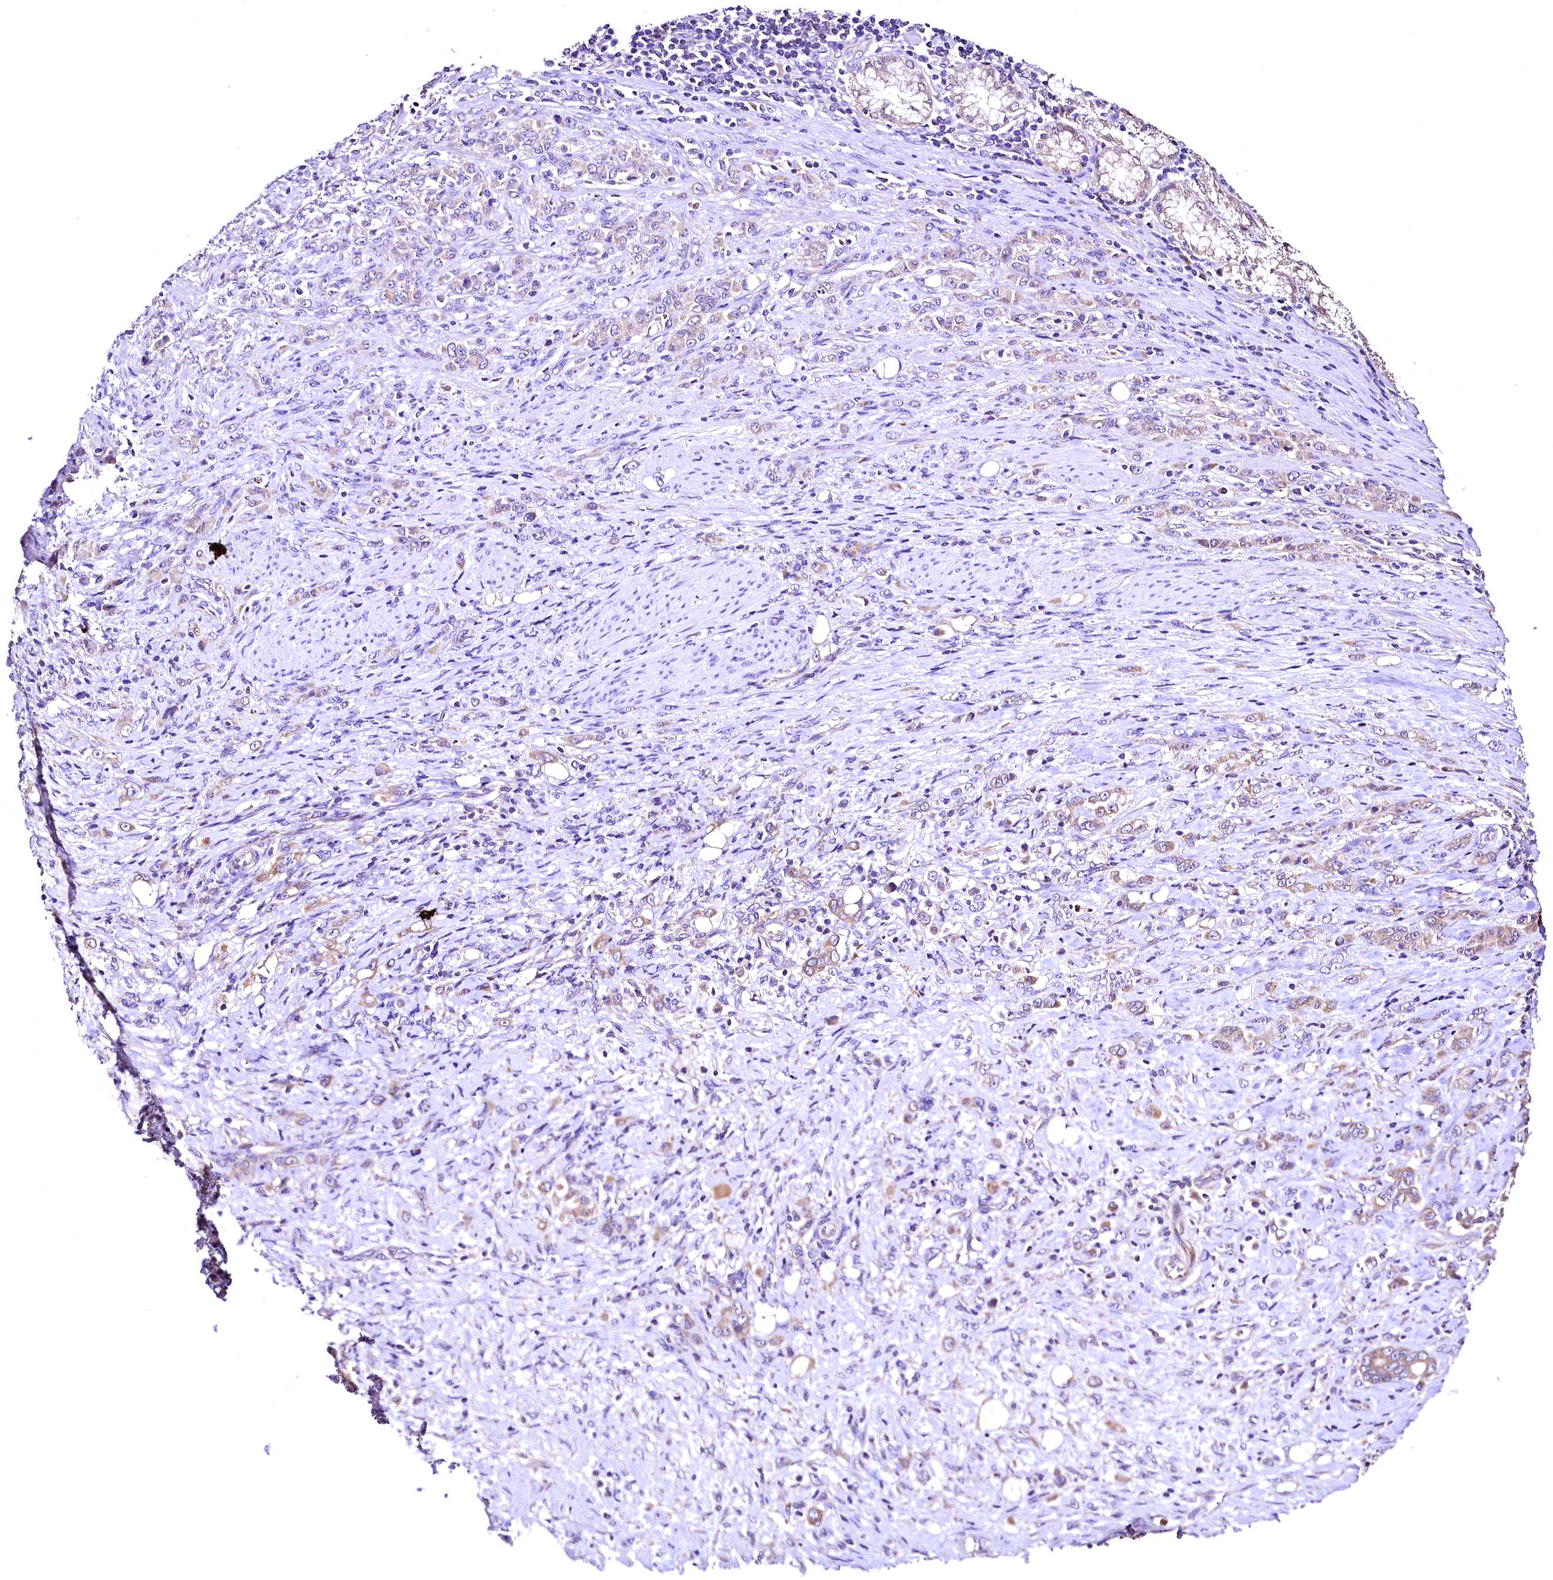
{"staining": {"intensity": "weak", "quantity": "25%-75%", "location": "cytoplasmic/membranous"}, "tissue": "stomach cancer", "cell_type": "Tumor cells", "image_type": "cancer", "snomed": [{"axis": "morphology", "description": "Adenocarcinoma, NOS"}, {"axis": "topography", "description": "Stomach"}], "caption": "The histopathology image displays immunohistochemical staining of stomach cancer. There is weak cytoplasmic/membranous positivity is identified in approximately 25%-75% of tumor cells.", "gene": "LRSAM1", "patient": {"sex": "female", "age": 79}}